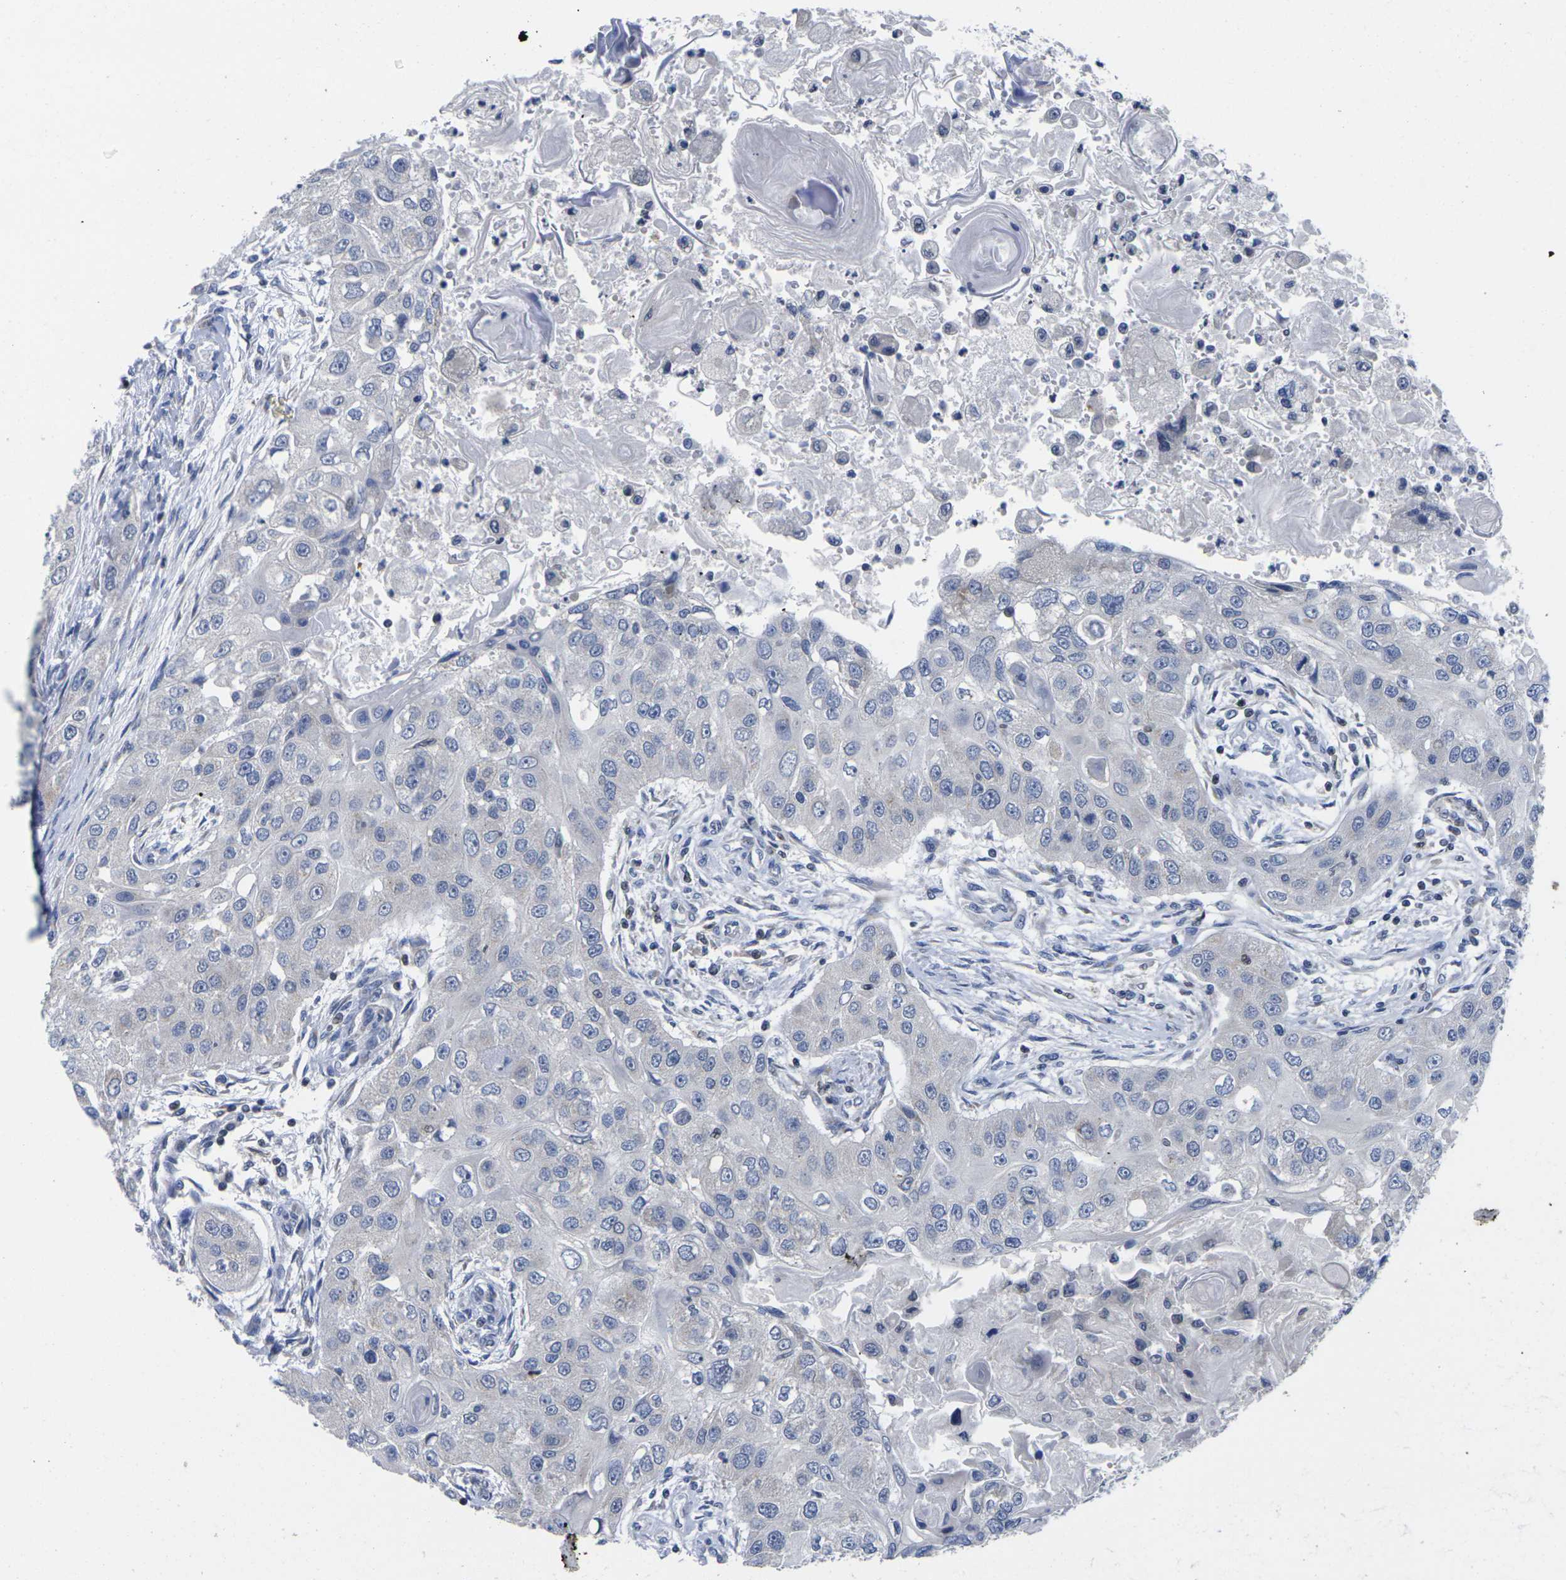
{"staining": {"intensity": "negative", "quantity": "none", "location": "none"}, "tissue": "head and neck cancer", "cell_type": "Tumor cells", "image_type": "cancer", "snomed": [{"axis": "morphology", "description": "Normal tissue, NOS"}, {"axis": "morphology", "description": "Squamous cell carcinoma, NOS"}, {"axis": "topography", "description": "Skeletal muscle"}, {"axis": "topography", "description": "Head-Neck"}], "caption": "Tumor cells are negative for protein expression in human head and neck cancer.", "gene": "IKZF1", "patient": {"sex": "male", "age": 51}}